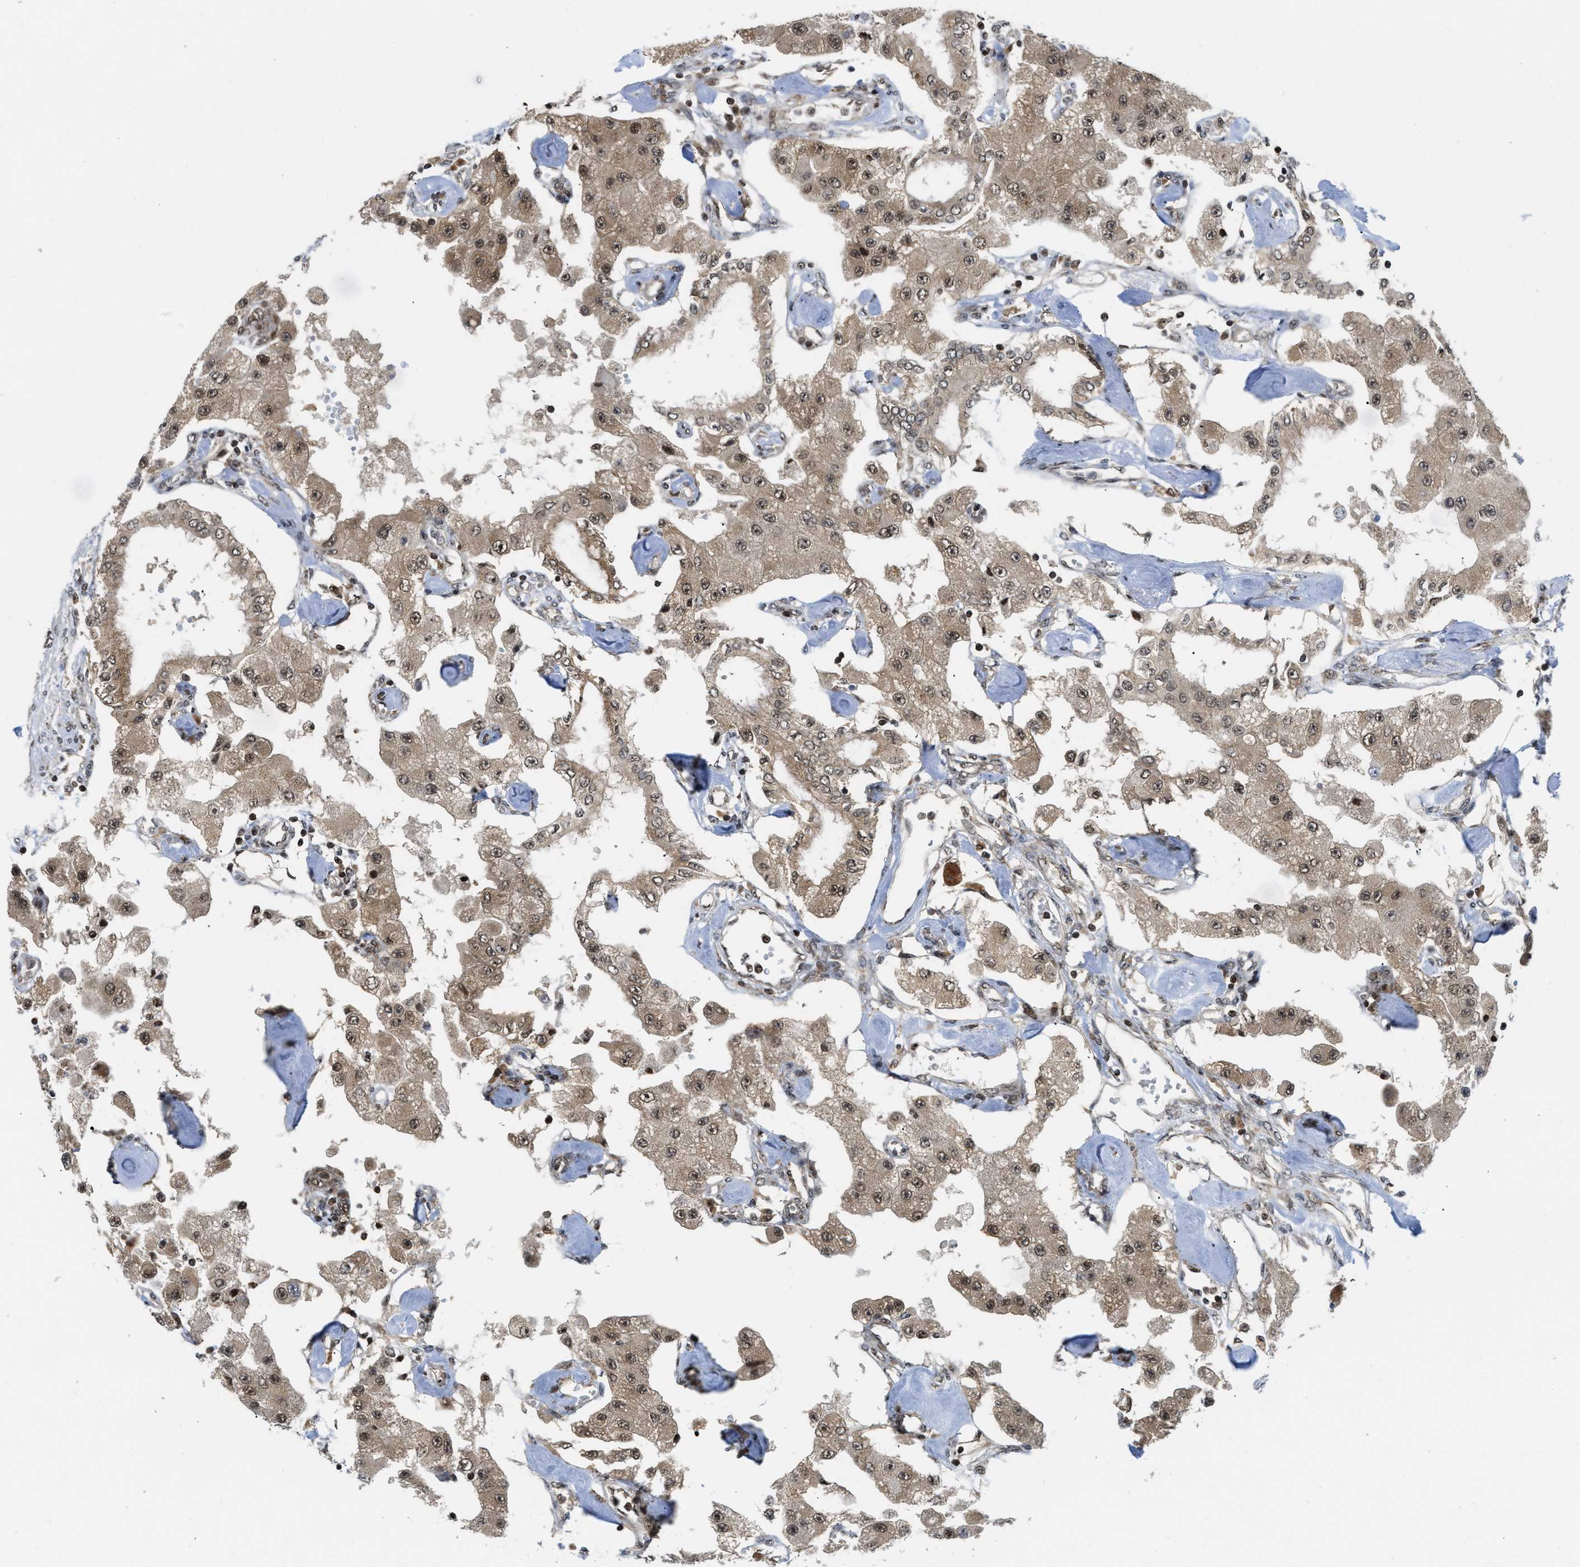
{"staining": {"intensity": "moderate", "quantity": ">75%", "location": "cytoplasmic/membranous,nuclear"}, "tissue": "carcinoid", "cell_type": "Tumor cells", "image_type": "cancer", "snomed": [{"axis": "morphology", "description": "Carcinoid, malignant, NOS"}, {"axis": "topography", "description": "Pancreas"}], "caption": "Carcinoid (malignant) stained with DAB (3,3'-diaminobenzidine) immunohistochemistry displays medium levels of moderate cytoplasmic/membranous and nuclear expression in about >75% of tumor cells.", "gene": "TACC1", "patient": {"sex": "male", "age": 41}}